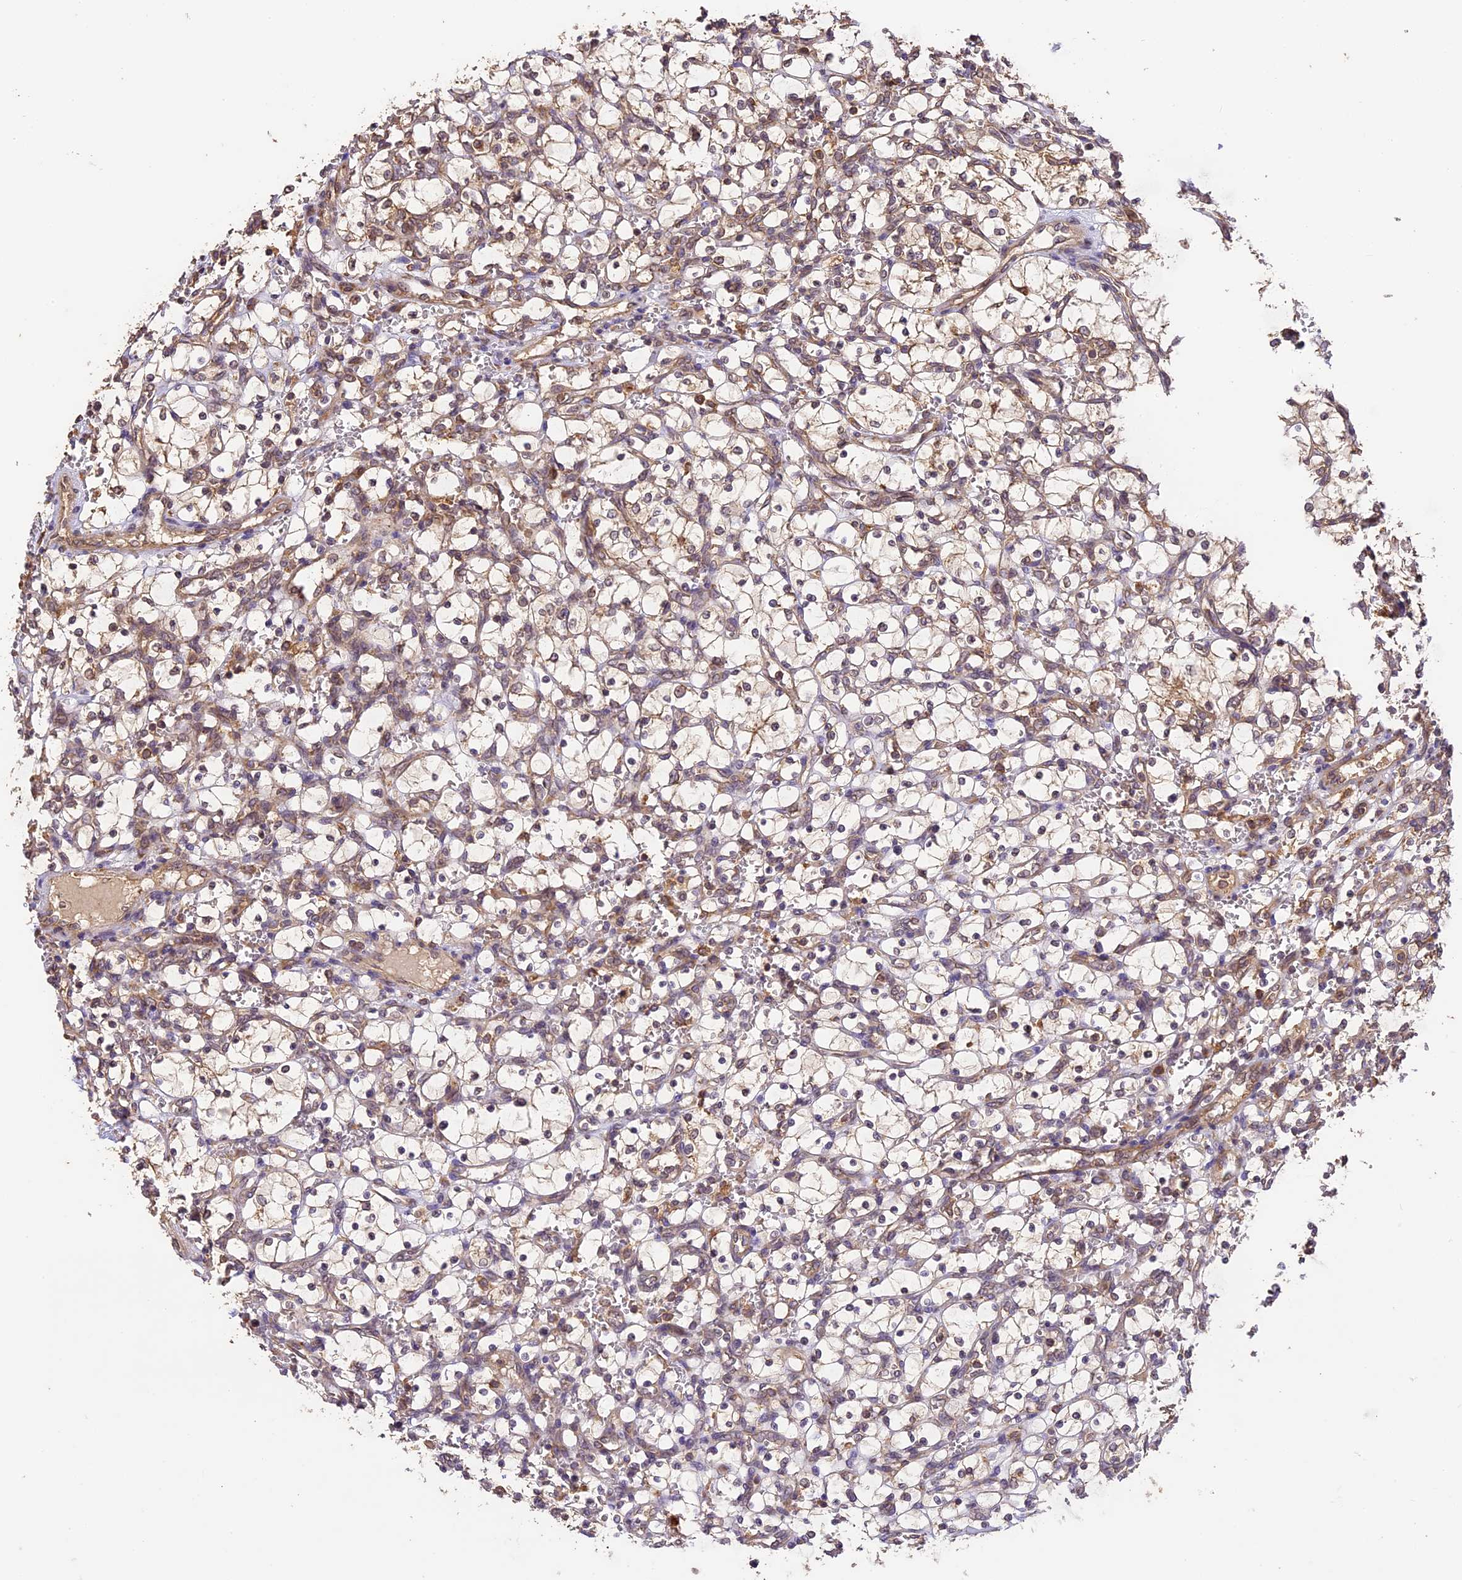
{"staining": {"intensity": "weak", "quantity": "25%-75%", "location": "cytoplasmic/membranous"}, "tissue": "renal cancer", "cell_type": "Tumor cells", "image_type": "cancer", "snomed": [{"axis": "morphology", "description": "Adenocarcinoma, NOS"}, {"axis": "topography", "description": "Kidney"}], "caption": "Adenocarcinoma (renal) tissue exhibits weak cytoplasmic/membranous positivity in about 25%-75% of tumor cells, visualized by immunohistochemistry.", "gene": "BRAP", "patient": {"sex": "female", "age": 69}}